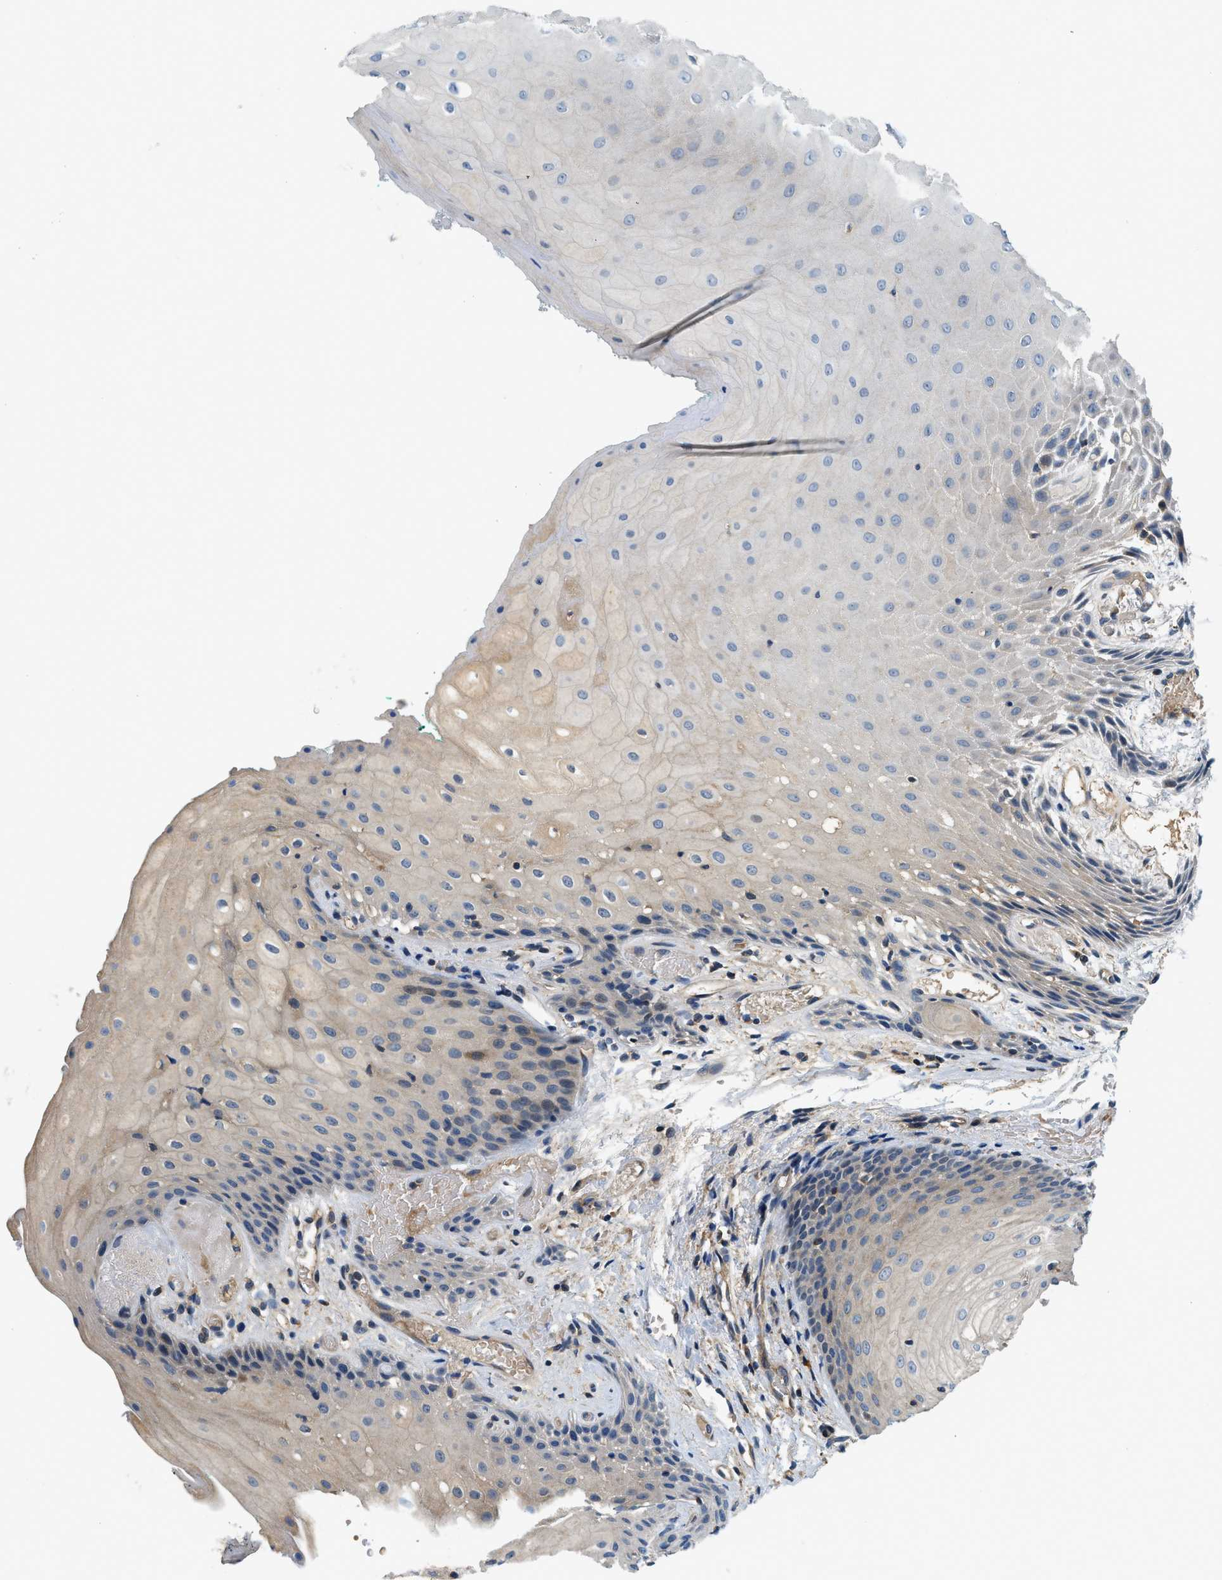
{"staining": {"intensity": "weak", "quantity": "<25%", "location": "cytoplasmic/membranous"}, "tissue": "oral mucosa", "cell_type": "Squamous epithelial cells", "image_type": "normal", "snomed": [{"axis": "morphology", "description": "Normal tissue, NOS"}, {"axis": "morphology", "description": "Squamous cell carcinoma, NOS"}, {"axis": "topography", "description": "Oral tissue"}, {"axis": "topography", "description": "Salivary gland"}, {"axis": "topography", "description": "Head-Neck"}], "caption": "Histopathology image shows no protein staining in squamous epithelial cells of unremarkable oral mucosa.", "gene": "KCNK1", "patient": {"sex": "female", "age": 62}}